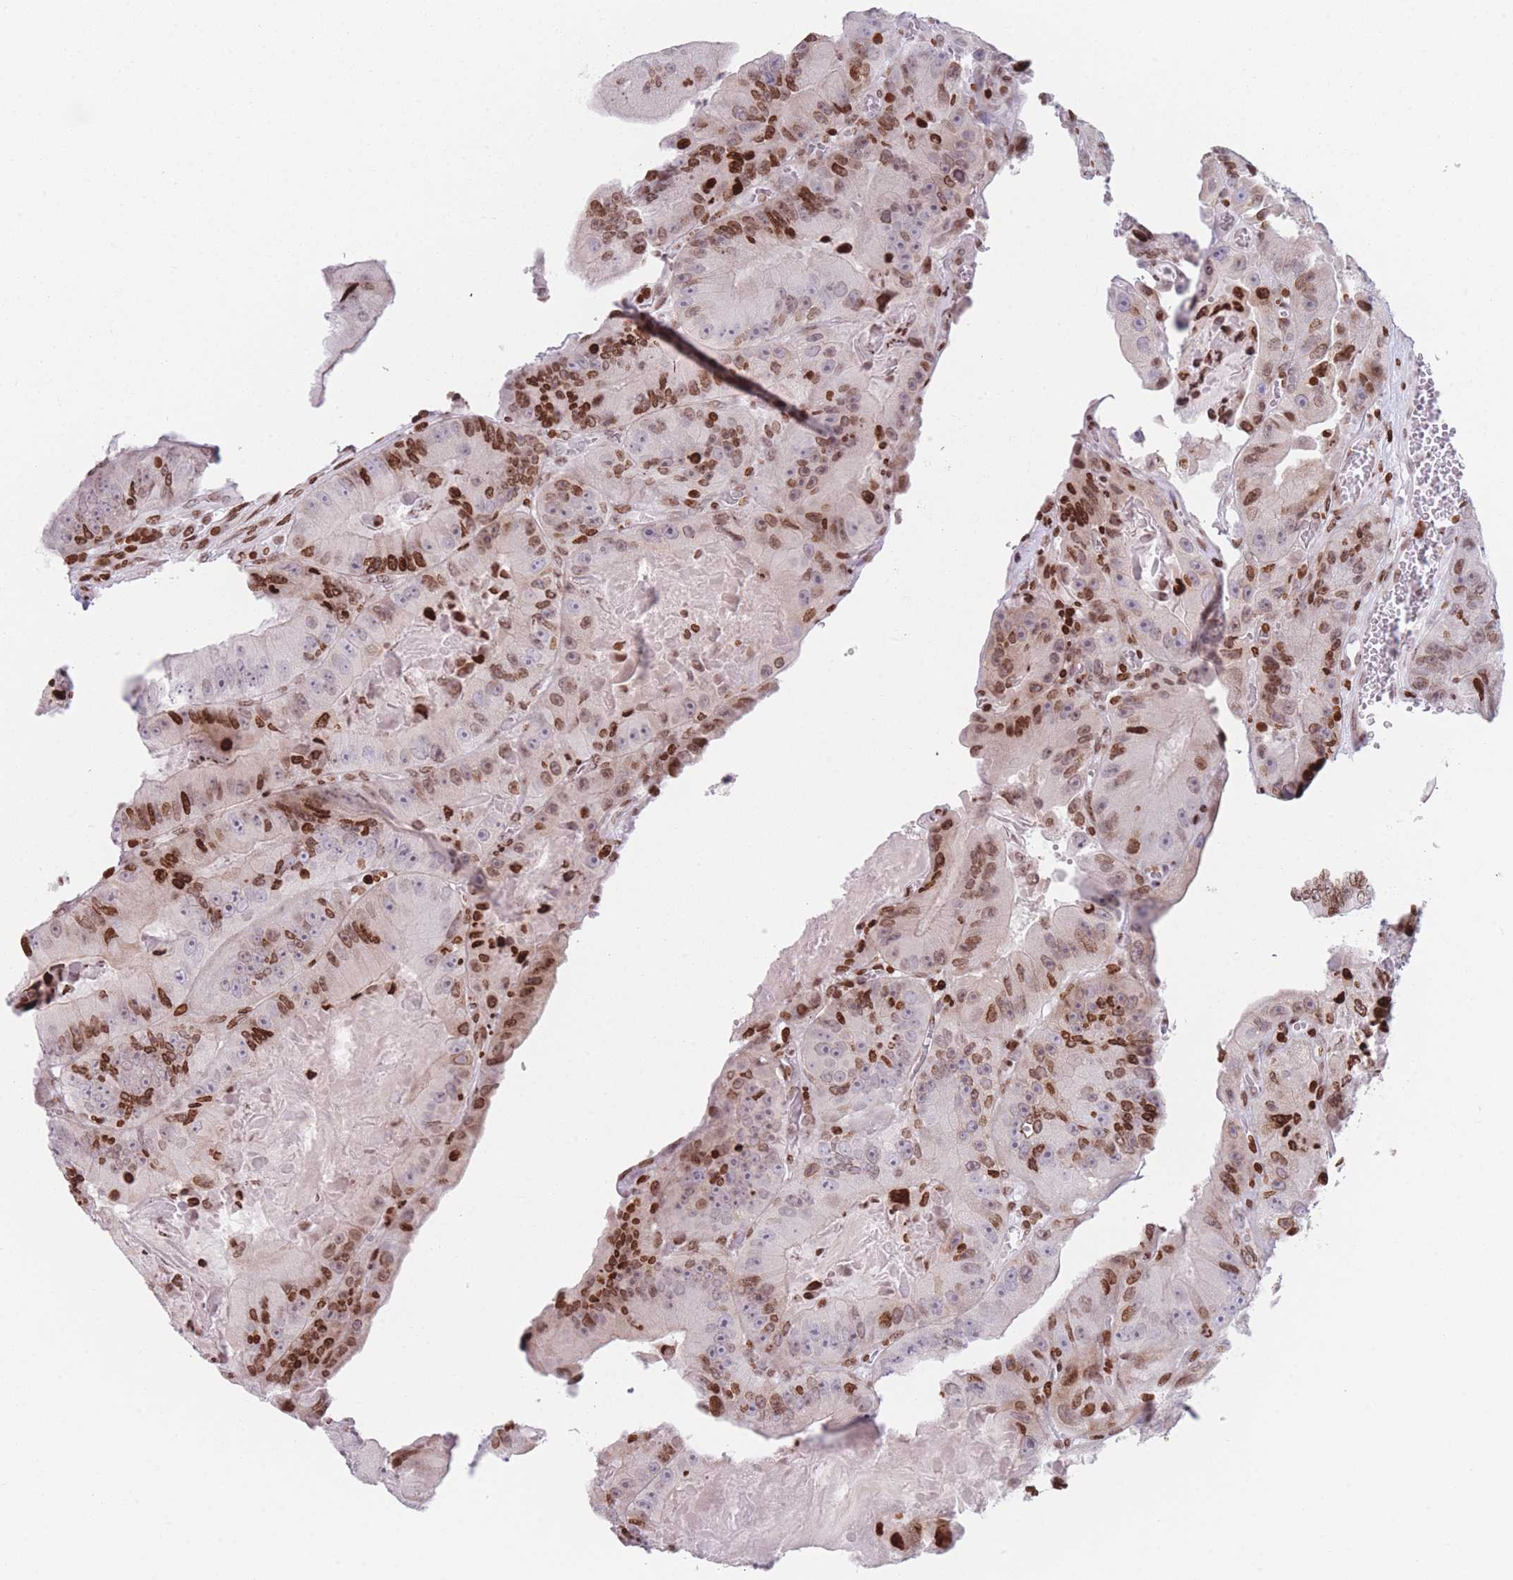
{"staining": {"intensity": "moderate", "quantity": ">75%", "location": "nuclear"}, "tissue": "colorectal cancer", "cell_type": "Tumor cells", "image_type": "cancer", "snomed": [{"axis": "morphology", "description": "Adenocarcinoma, NOS"}, {"axis": "topography", "description": "Colon"}], "caption": "Immunohistochemical staining of human colorectal cancer reveals moderate nuclear protein positivity in approximately >75% of tumor cells.", "gene": "AK9", "patient": {"sex": "female", "age": 86}}